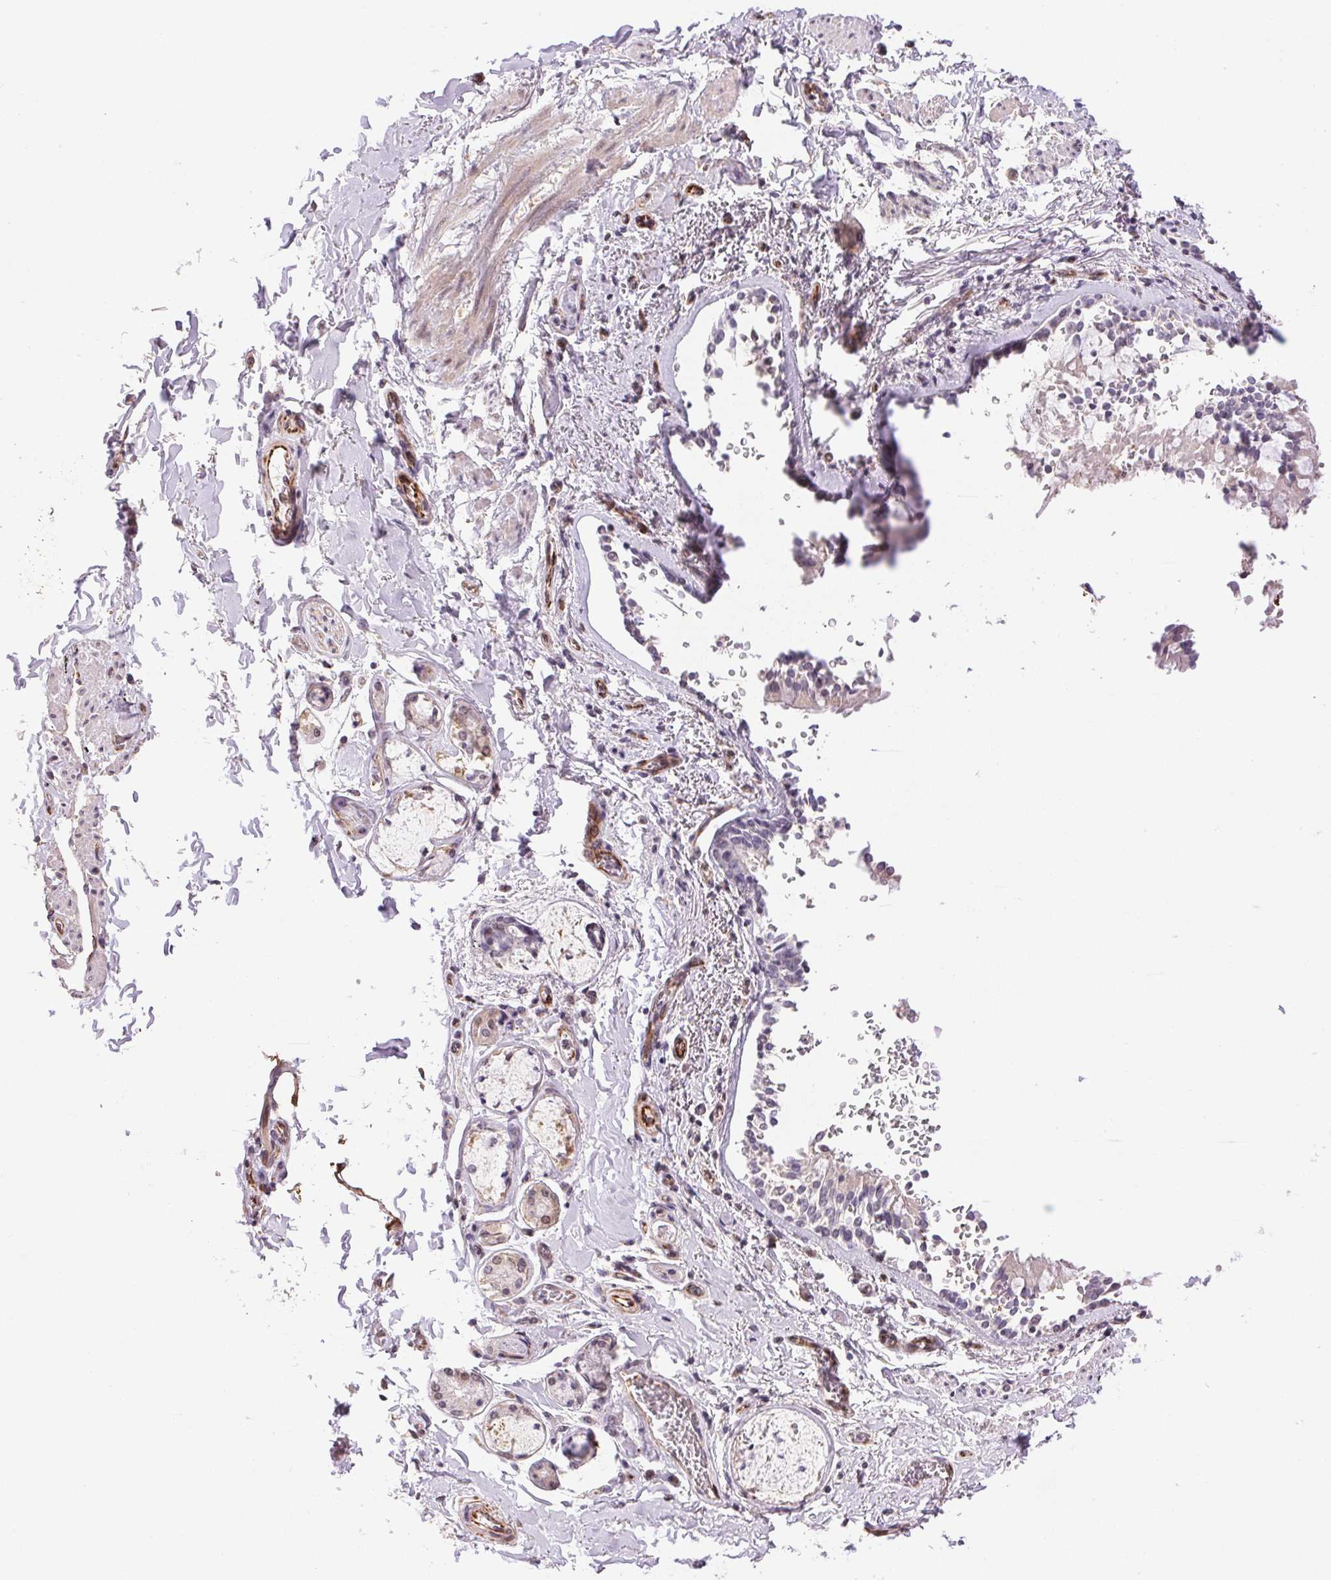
{"staining": {"intensity": "weak", "quantity": "<25%", "location": "cytoplasmic/membranous"}, "tissue": "soft tissue", "cell_type": "Fibroblasts", "image_type": "normal", "snomed": [{"axis": "morphology", "description": "Normal tissue, NOS"}, {"axis": "topography", "description": "Cartilage tissue"}, {"axis": "topography", "description": "Bronchus"}, {"axis": "topography", "description": "Peripheral nerve tissue"}], "caption": "This is an immunohistochemistry photomicrograph of normal human soft tissue. There is no positivity in fibroblasts.", "gene": "GYG2", "patient": {"sex": "male", "age": 67}}